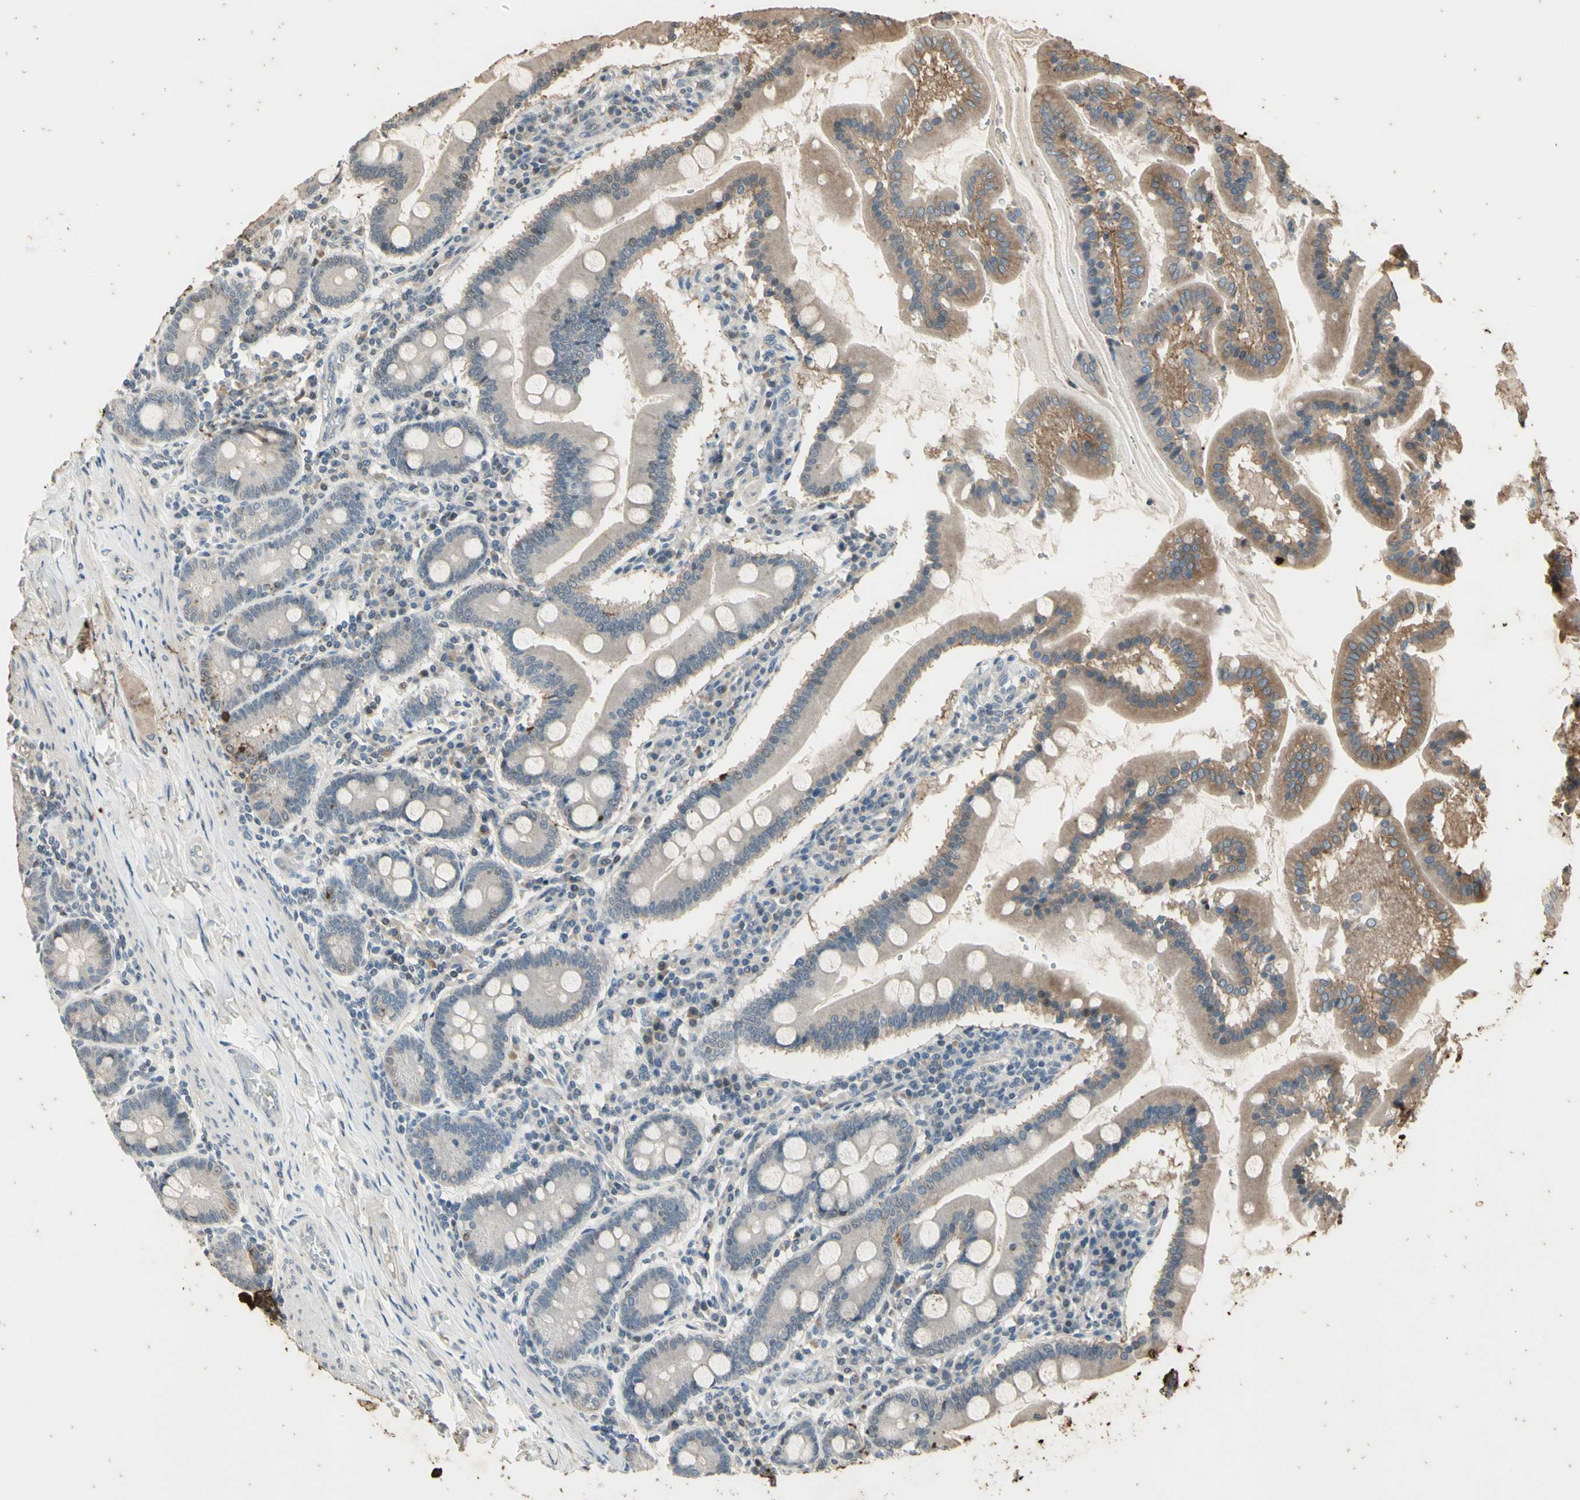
{"staining": {"intensity": "moderate", "quantity": "25%-75%", "location": "cytoplasmic/membranous"}, "tissue": "duodenum", "cell_type": "Glandular cells", "image_type": "normal", "snomed": [{"axis": "morphology", "description": "Normal tissue, NOS"}, {"axis": "topography", "description": "Duodenum"}], "caption": "The immunohistochemical stain labels moderate cytoplasmic/membranous staining in glandular cells of unremarkable duodenum. (Brightfield microscopy of DAB IHC at high magnification).", "gene": "EFNB2", "patient": {"sex": "male", "age": 50}}